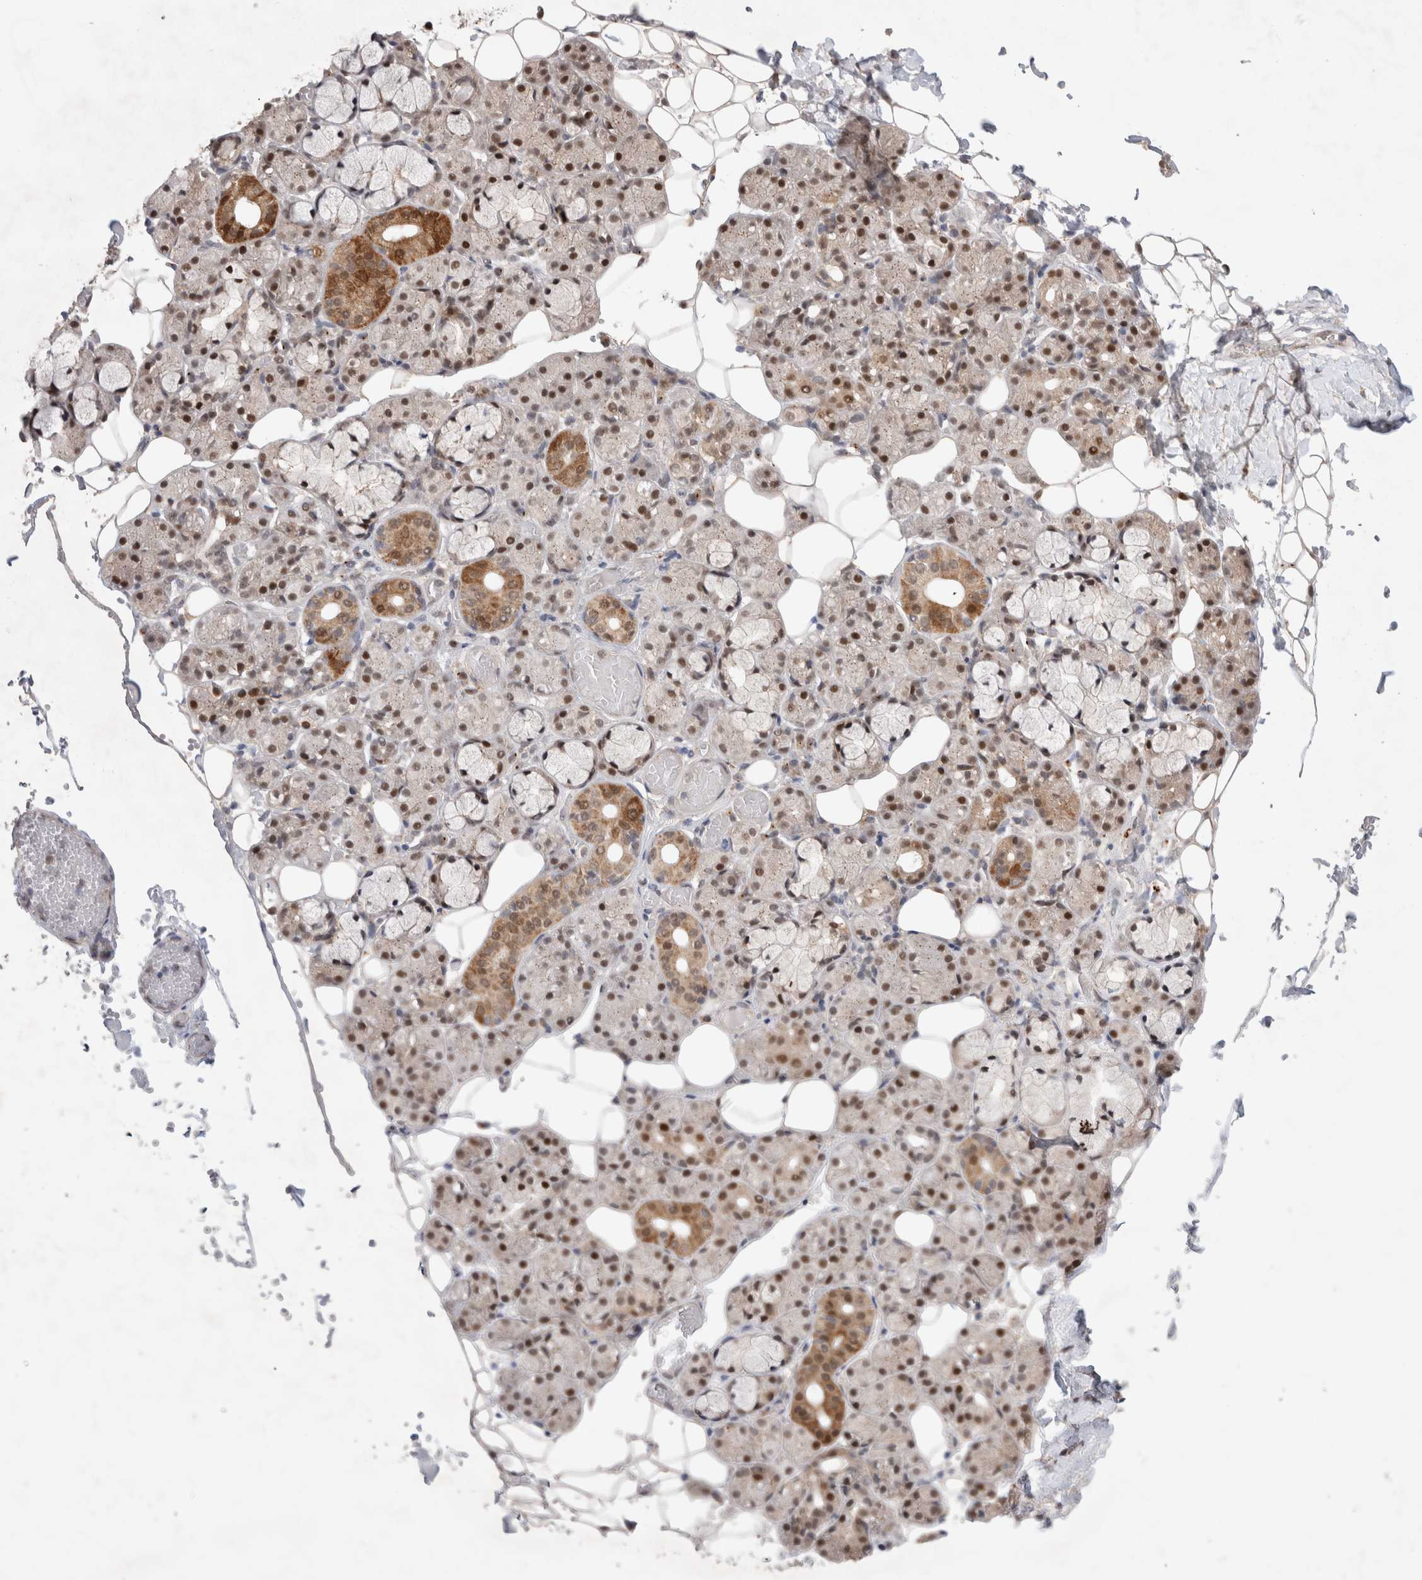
{"staining": {"intensity": "moderate", "quantity": "25%-75%", "location": "cytoplasmic/membranous,nuclear"}, "tissue": "salivary gland", "cell_type": "Glandular cells", "image_type": "normal", "snomed": [{"axis": "morphology", "description": "Normal tissue, NOS"}, {"axis": "topography", "description": "Salivary gland"}], "caption": "Human salivary gland stained with a brown dye displays moderate cytoplasmic/membranous,nuclear positive staining in approximately 25%-75% of glandular cells.", "gene": "SLC29A1", "patient": {"sex": "male", "age": 63}}